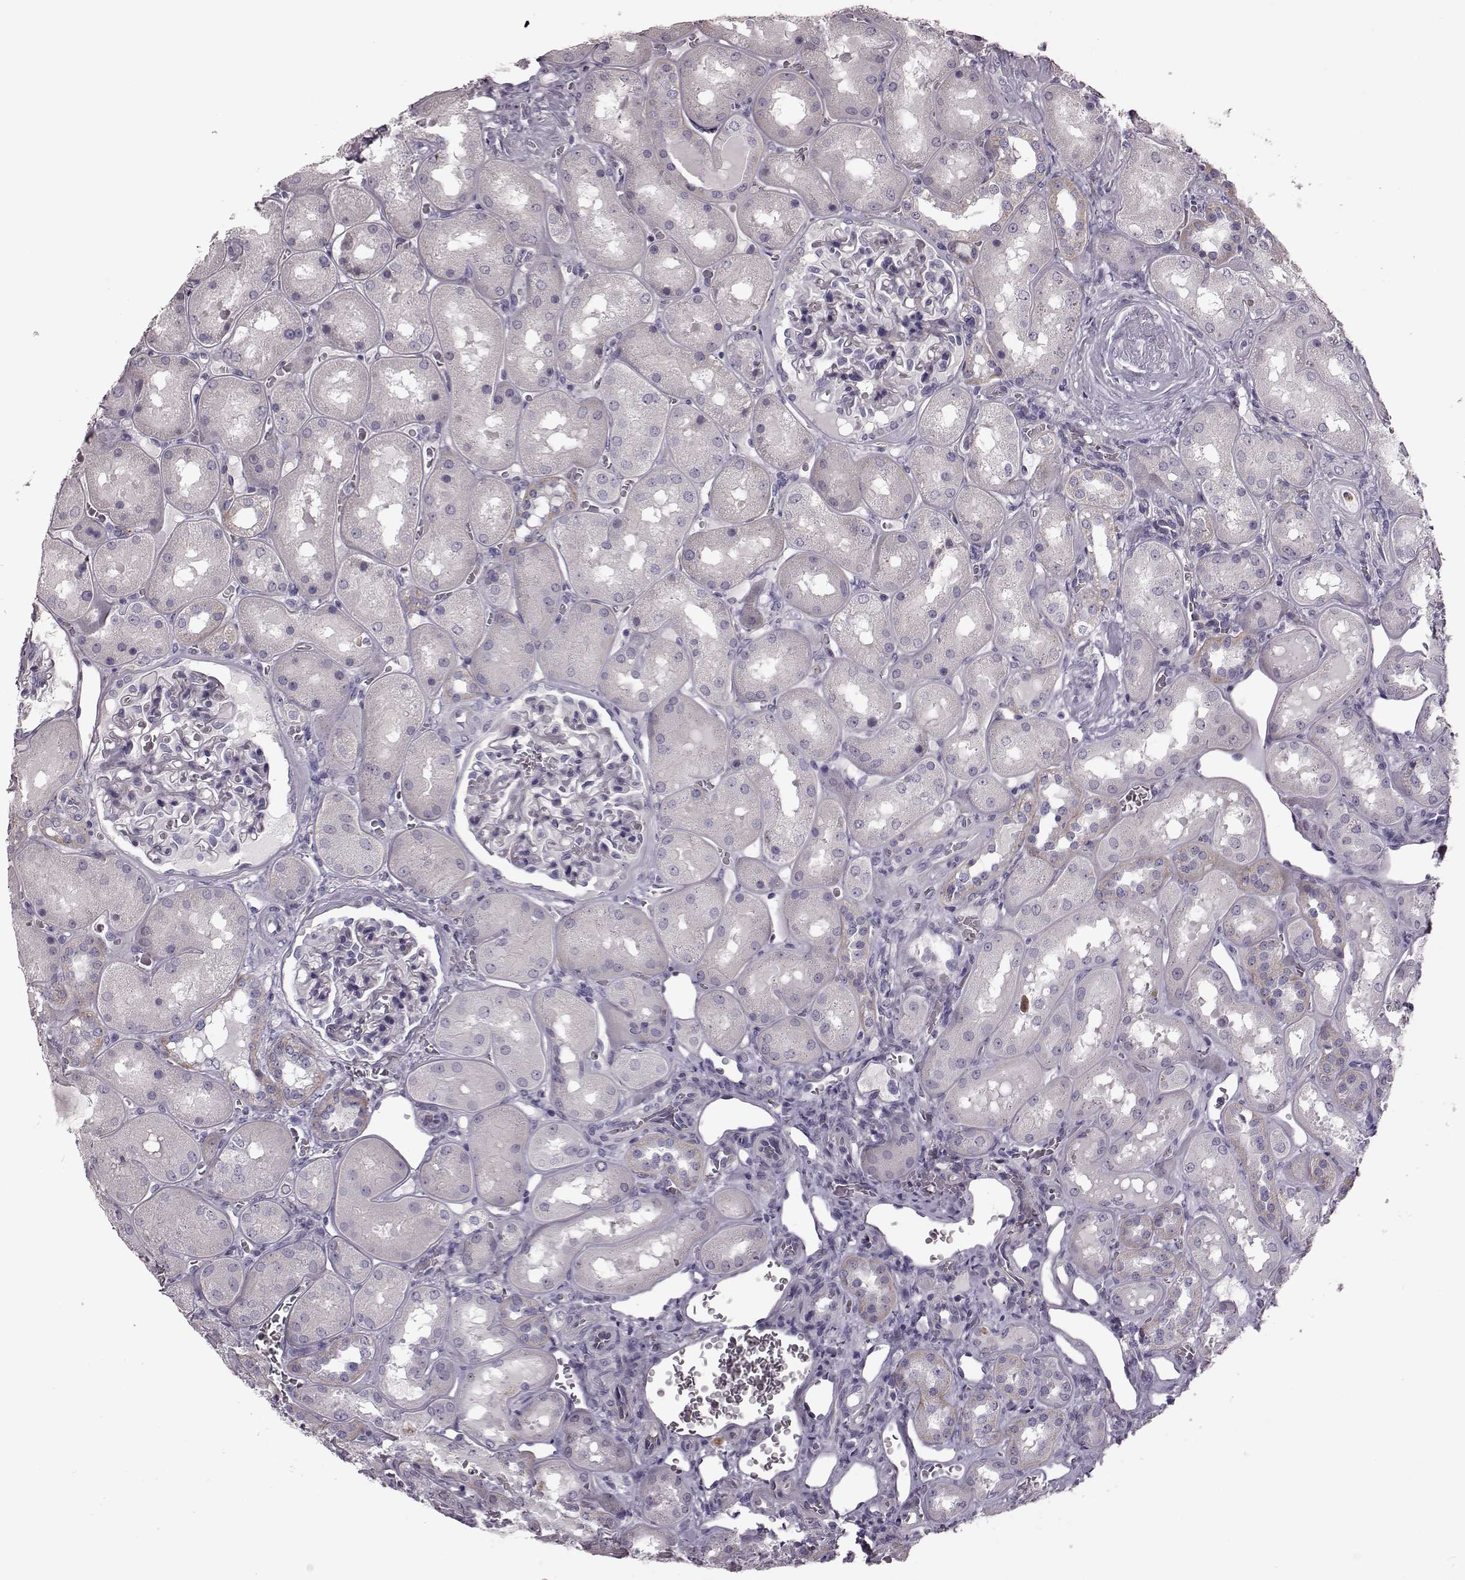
{"staining": {"intensity": "negative", "quantity": "none", "location": "none"}, "tissue": "kidney", "cell_type": "Cells in glomeruli", "image_type": "normal", "snomed": [{"axis": "morphology", "description": "Normal tissue, NOS"}, {"axis": "topography", "description": "Kidney"}], "caption": "IHC image of benign kidney: kidney stained with DAB reveals no significant protein positivity in cells in glomeruli.", "gene": "SNTG1", "patient": {"sex": "male", "age": 73}}